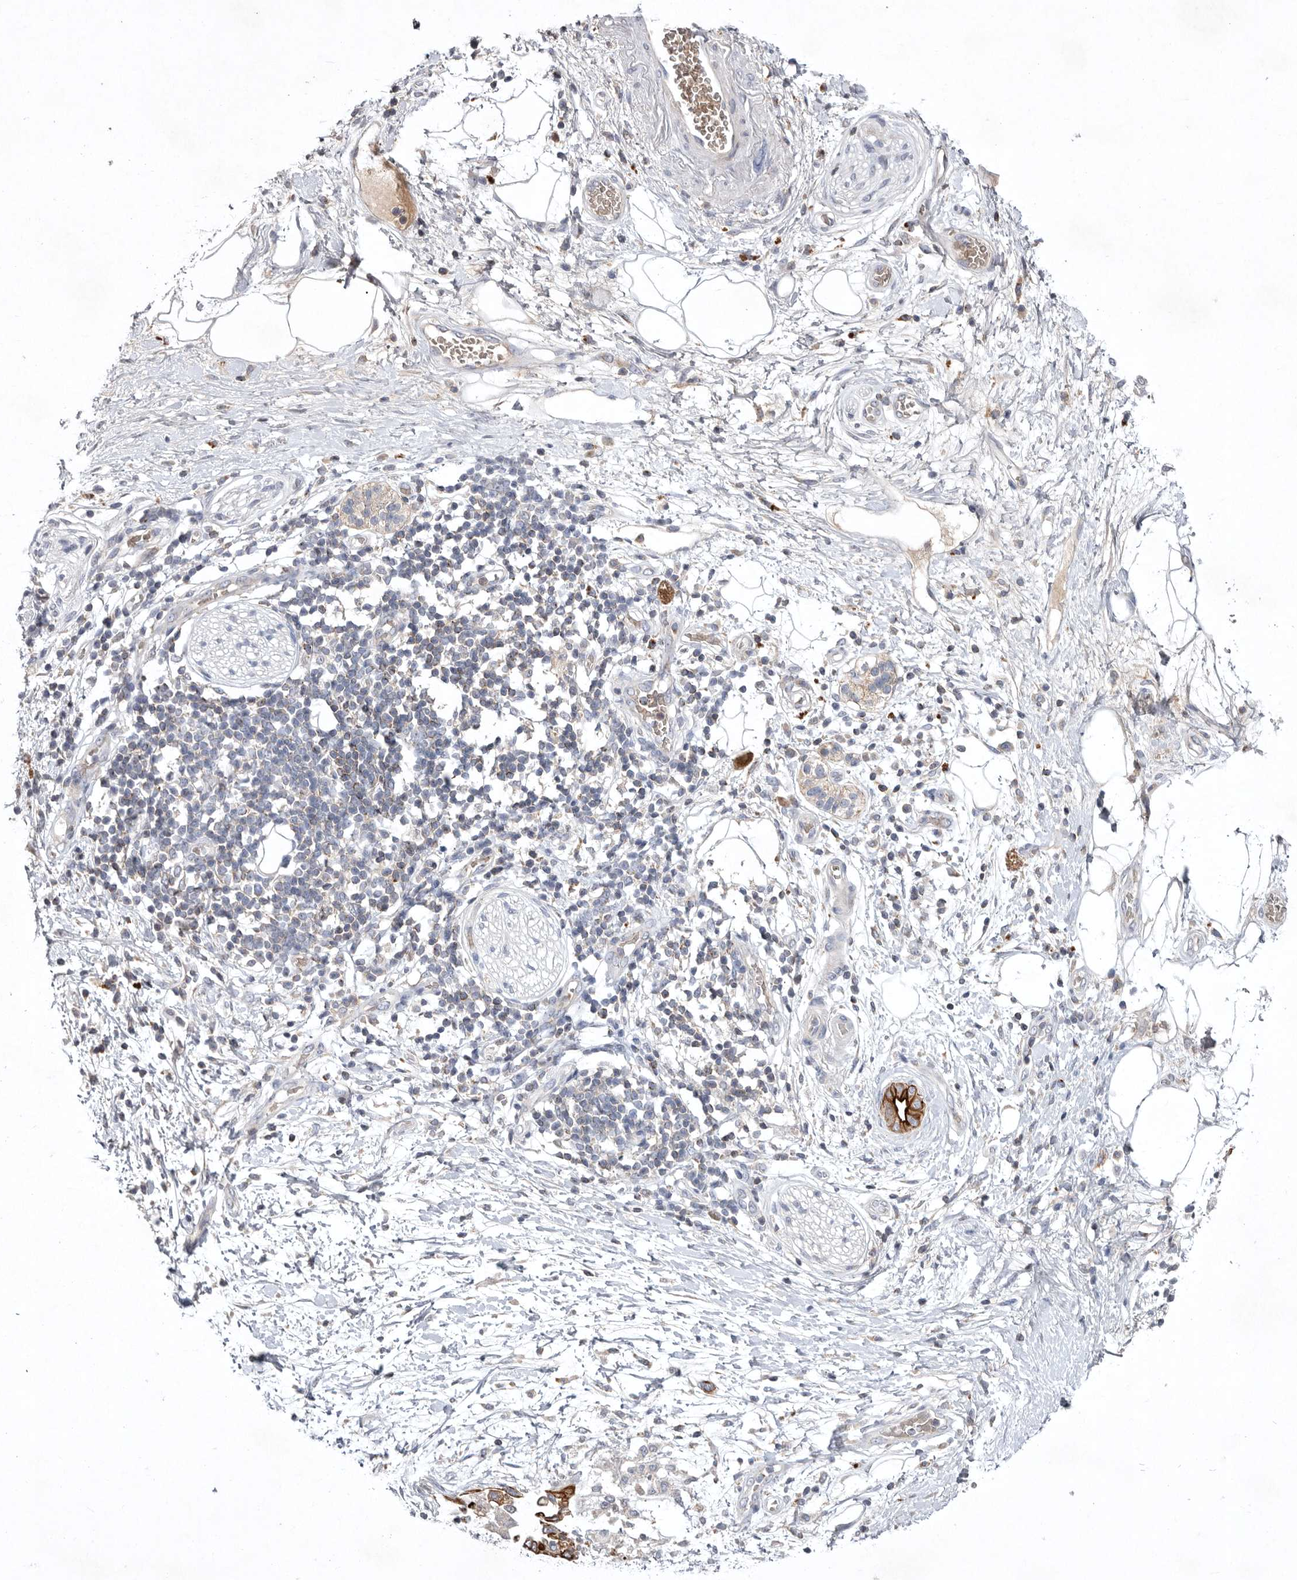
{"staining": {"intensity": "negative", "quantity": "none", "location": "none"}, "tissue": "adipose tissue", "cell_type": "Adipocytes", "image_type": "normal", "snomed": [{"axis": "morphology", "description": "Normal tissue, NOS"}, {"axis": "morphology", "description": "Adenocarcinoma, NOS"}, {"axis": "topography", "description": "Duodenum"}, {"axis": "topography", "description": "Peripheral nerve tissue"}], "caption": "There is no significant staining in adipocytes of adipose tissue. (DAB (3,3'-diaminobenzidine) immunohistochemistry visualized using brightfield microscopy, high magnification).", "gene": "TNFSF14", "patient": {"sex": "female", "age": 60}}